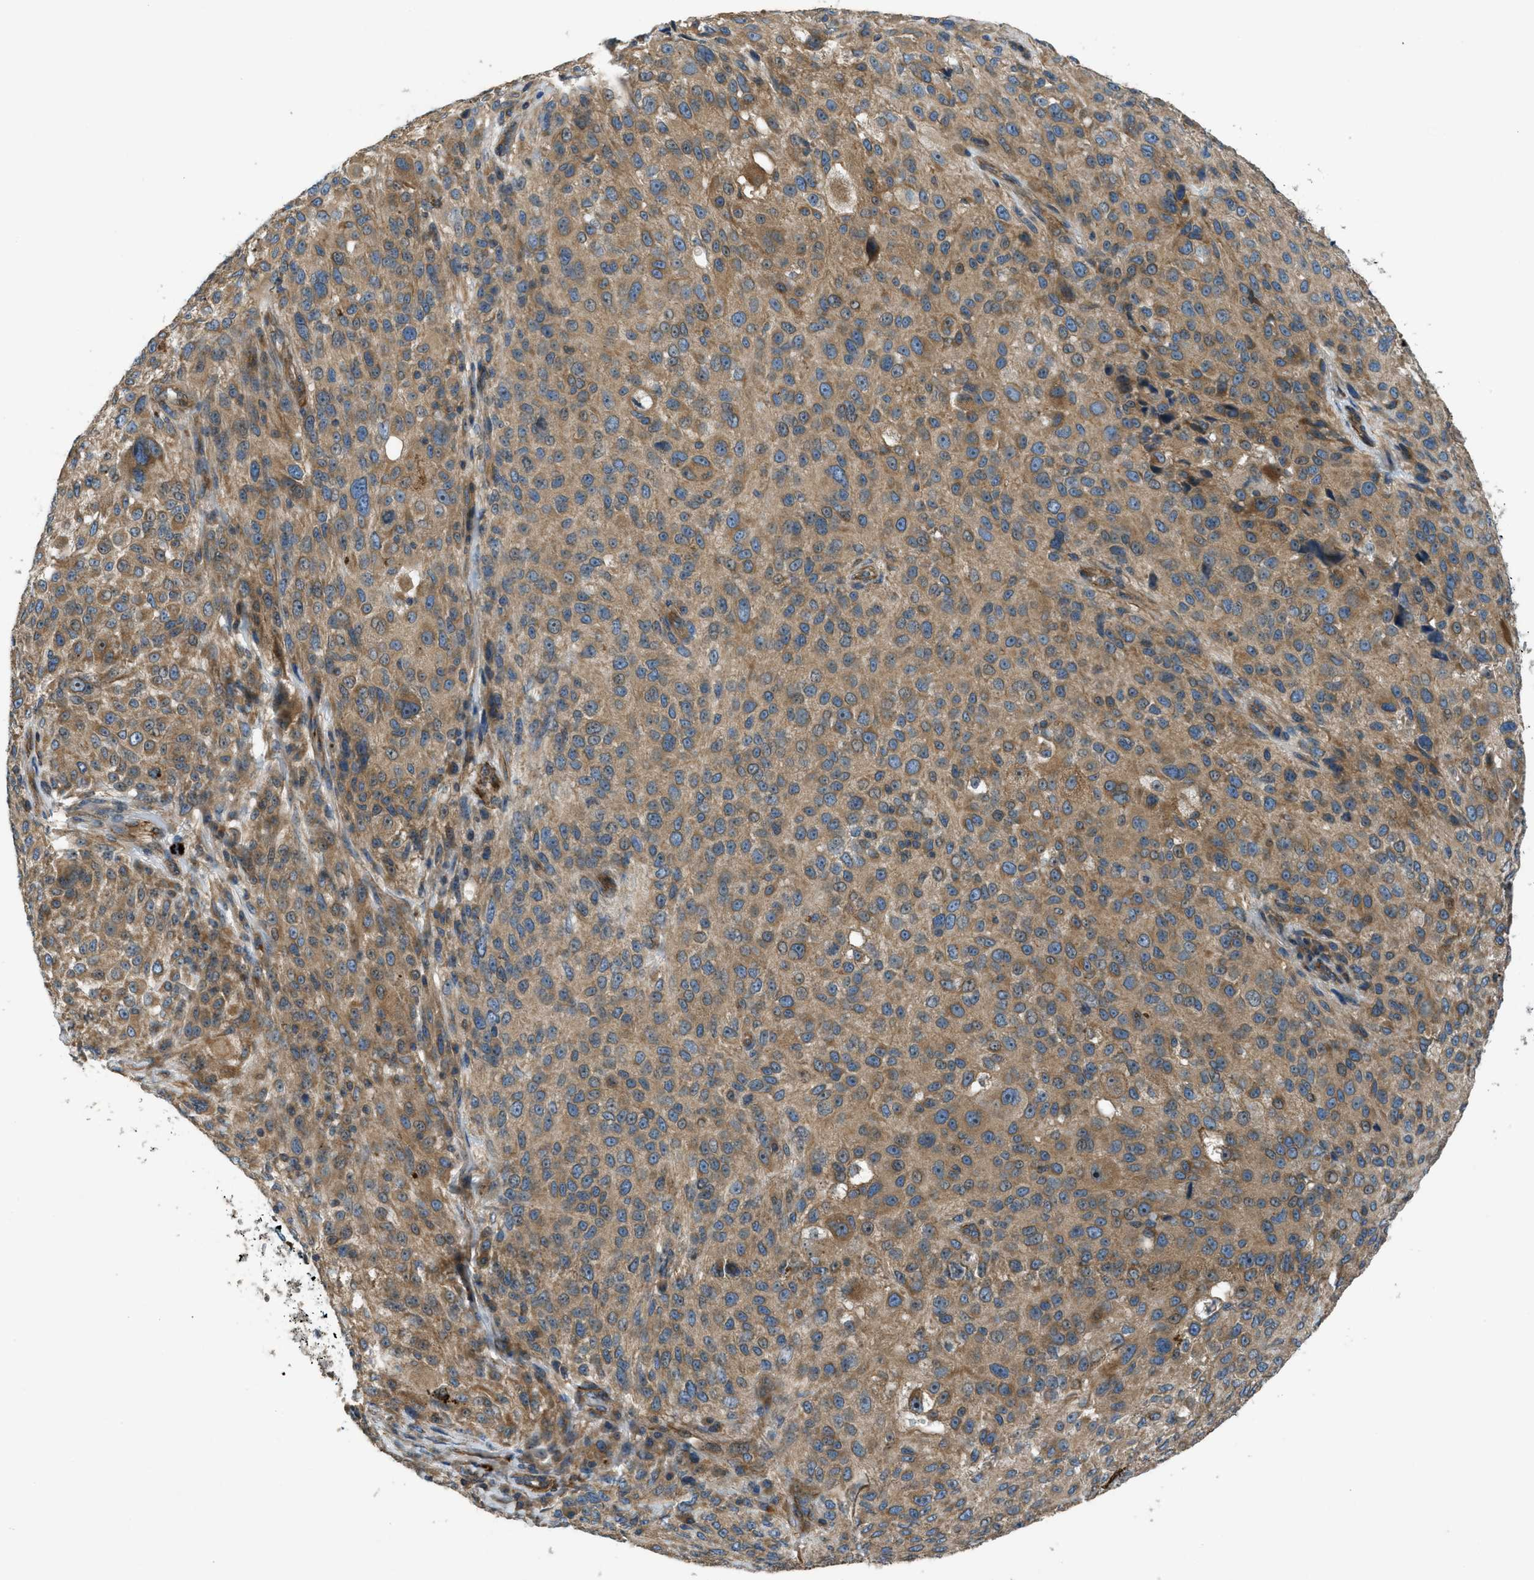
{"staining": {"intensity": "moderate", "quantity": ">75%", "location": "cytoplasmic/membranous,nuclear"}, "tissue": "melanoma", "cell_type": "Tumor cells", "image_type": "cancer", "snomed": [{"axis": "morphology", "description": "Necrosis, NOS"}, {"axis": "morphology", "description": "Malignant melanoma, NOS"}, {"axis": "topography", "description": "Skin"}], "caption": "The photomicrograph exhibits a brown stain indicating the presence of a protein in the cytoplasmic/membranous and nuclear of tumor cells in malignant melanoma.", "gene": "VEZT", "patient": {"sex": "female", "age": 87}}